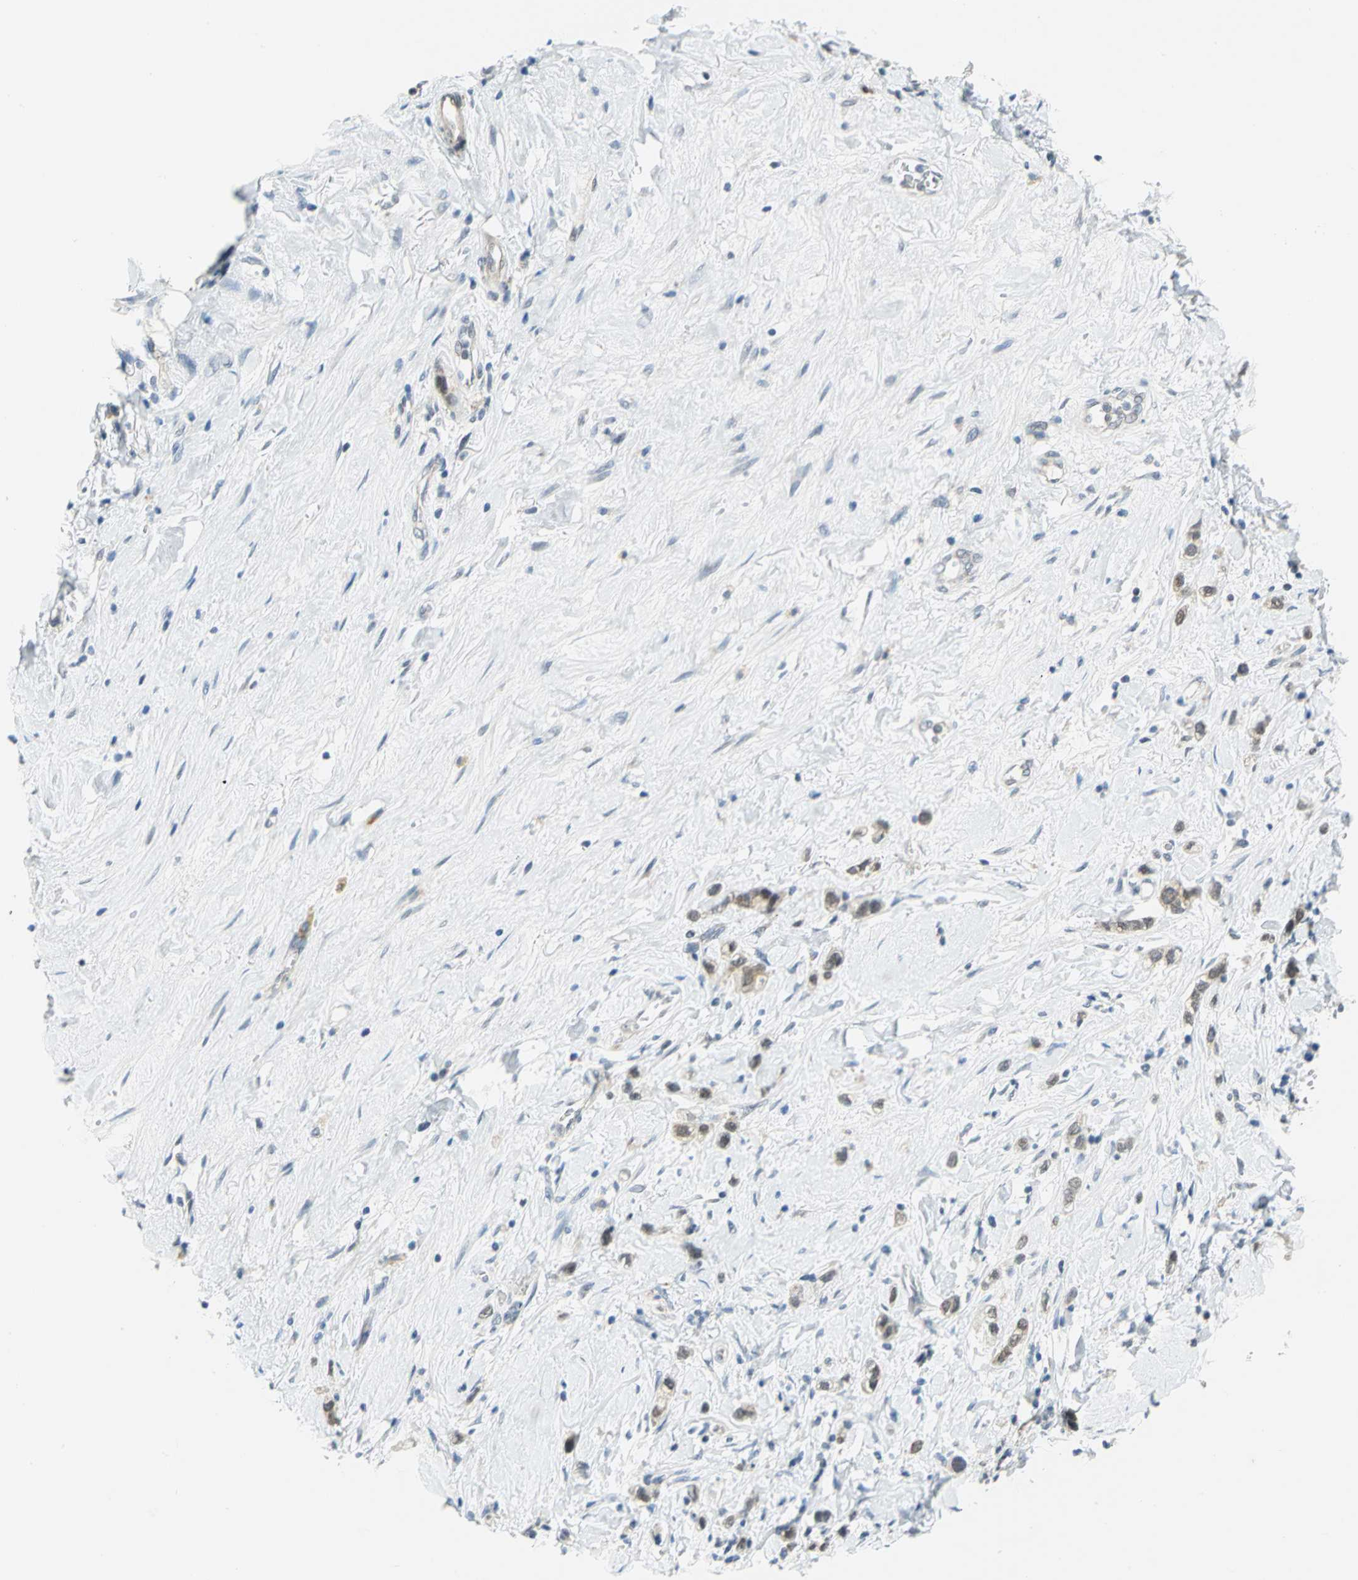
{"staining": {"intensity": "weak", "quantity": ">75%", "location": "cytoplasmic/membranous,nuclear"}, "tissue": "stomach cancer", "cell_type": "Tumor cells", "image_type": "cancer", "snomed": [{"axis": "morphology", "description": "Normal tissue, NOS"}, {"axis": "morphology", "description": "Adenocarcinoma, NOS"}, {"axis": "morphology", "description": "Adenocarcinoma, High grade"}, {"axis": "topography", "description": "Stomach, upper"}, {"axis": "topography", "description": "Stomach"}], "caption": "A micrograph showing weak cytoplasmic/membranous and nuclear positivity in about >75% of tumor cells in stomach cancer, as visualized by brown immunohistochemical staining.", "gene": "PIN1", "patient": {"sex": "female", "age": 65}}